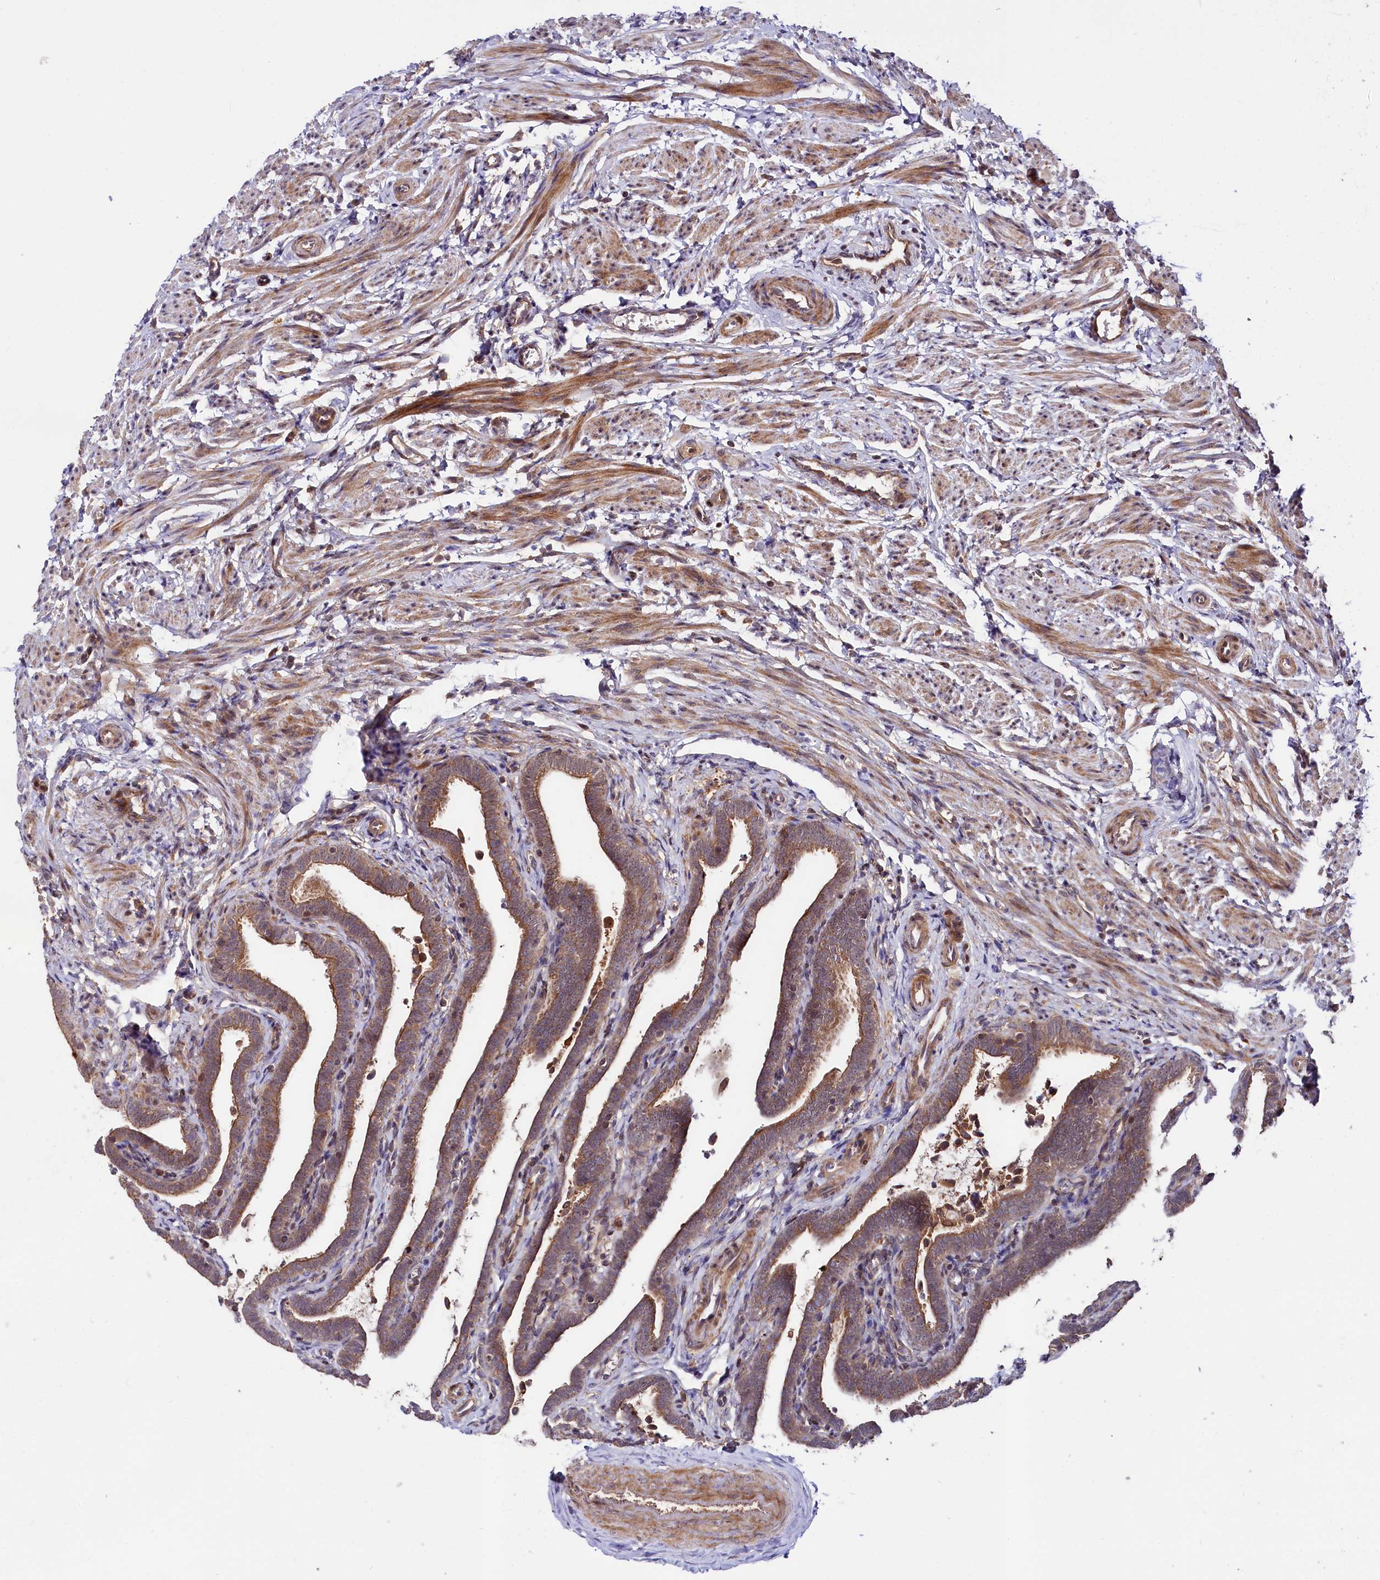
{"staining": {"intensity": "moderate", "quantity": ">75%", "location": "cytoplasmic/membranous"}, "tissue": "fallopian tube", "cell_type": "Glandular cells", "image_type": "normal", "snomed": [{"axis": "morphology", "description": "Normal tissue, NOS"}, {"axis": "topography", "description": "Fallopian tube"}], "caption": "An immunohistochemistry histopathology image of benign tissue is shown. Protein staining in brown highlights moderate cytoplasmic/membranous positivity in fallopian tube within glandular cells. (DAB (3,3'-diaminobenzidine) IHC with brightfield microscopy, high magnification).", "gene": "NEDD1", "patient": {"sex": "female", "age": 36}}